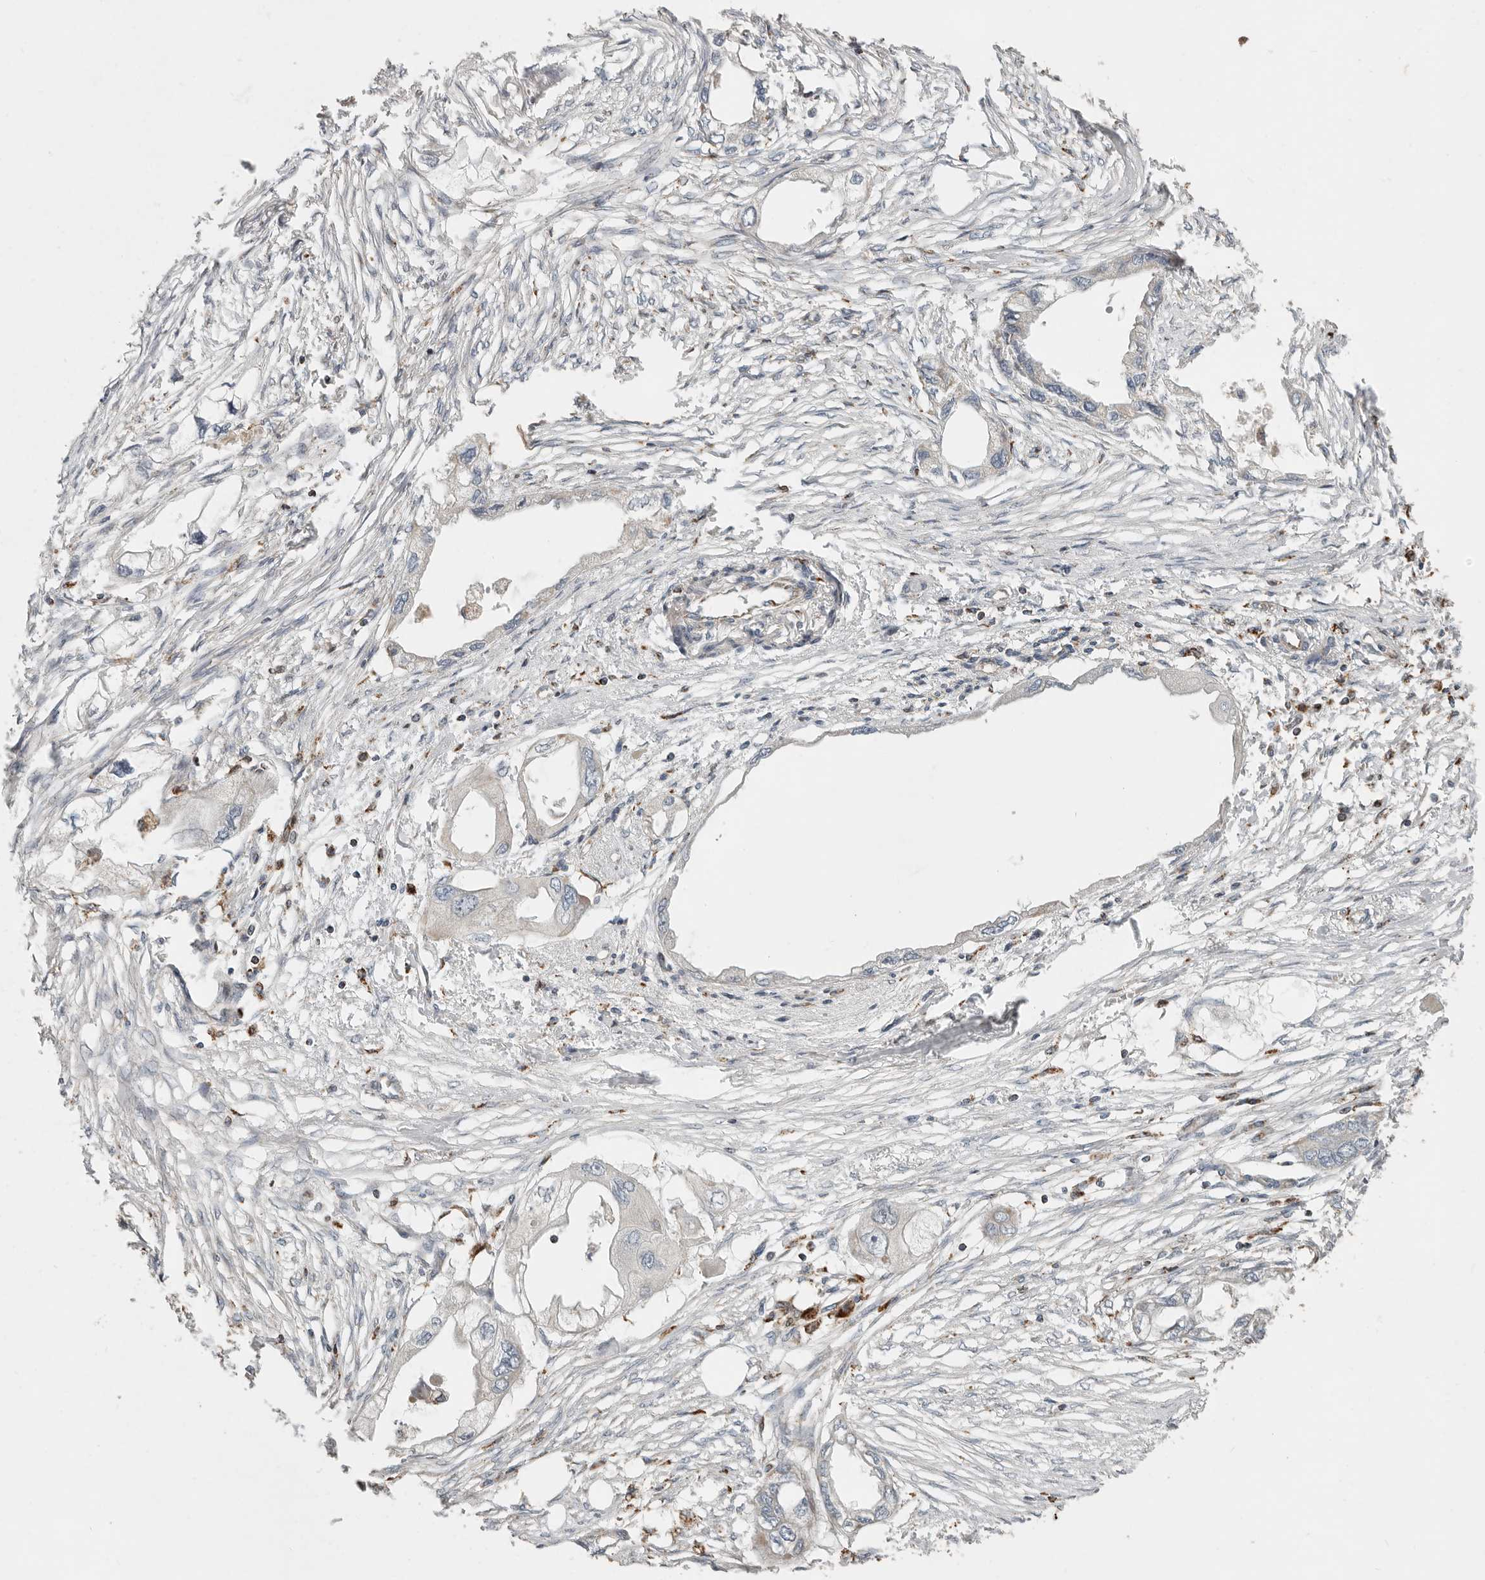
{"staining": {"intensity": "negative", "quantity": "none", "location": "none"}, "tissue": "endometrial cancer", "cell_type": "Tumor cells", "image_type": "cancer", "snomed": [{"axis": "morphology", "description": "Adenocarcinoma, NOS"}, {"axis": "morphology", "description": "Adenocarcinoma, metastatic, NOS"}, {"axis": "topography", "description": "Adipose tissue"}, {"axis": "topography", "description": "Endometrium"}], "caption": "An IHC photomicrograph of endometrial adenocarcinoma is shown. There is no staining in tumor cells of endometrial adenocarcinoma.", "gene": "ARHGEF10L", "patient": {"sex": "female", "age": 67}}